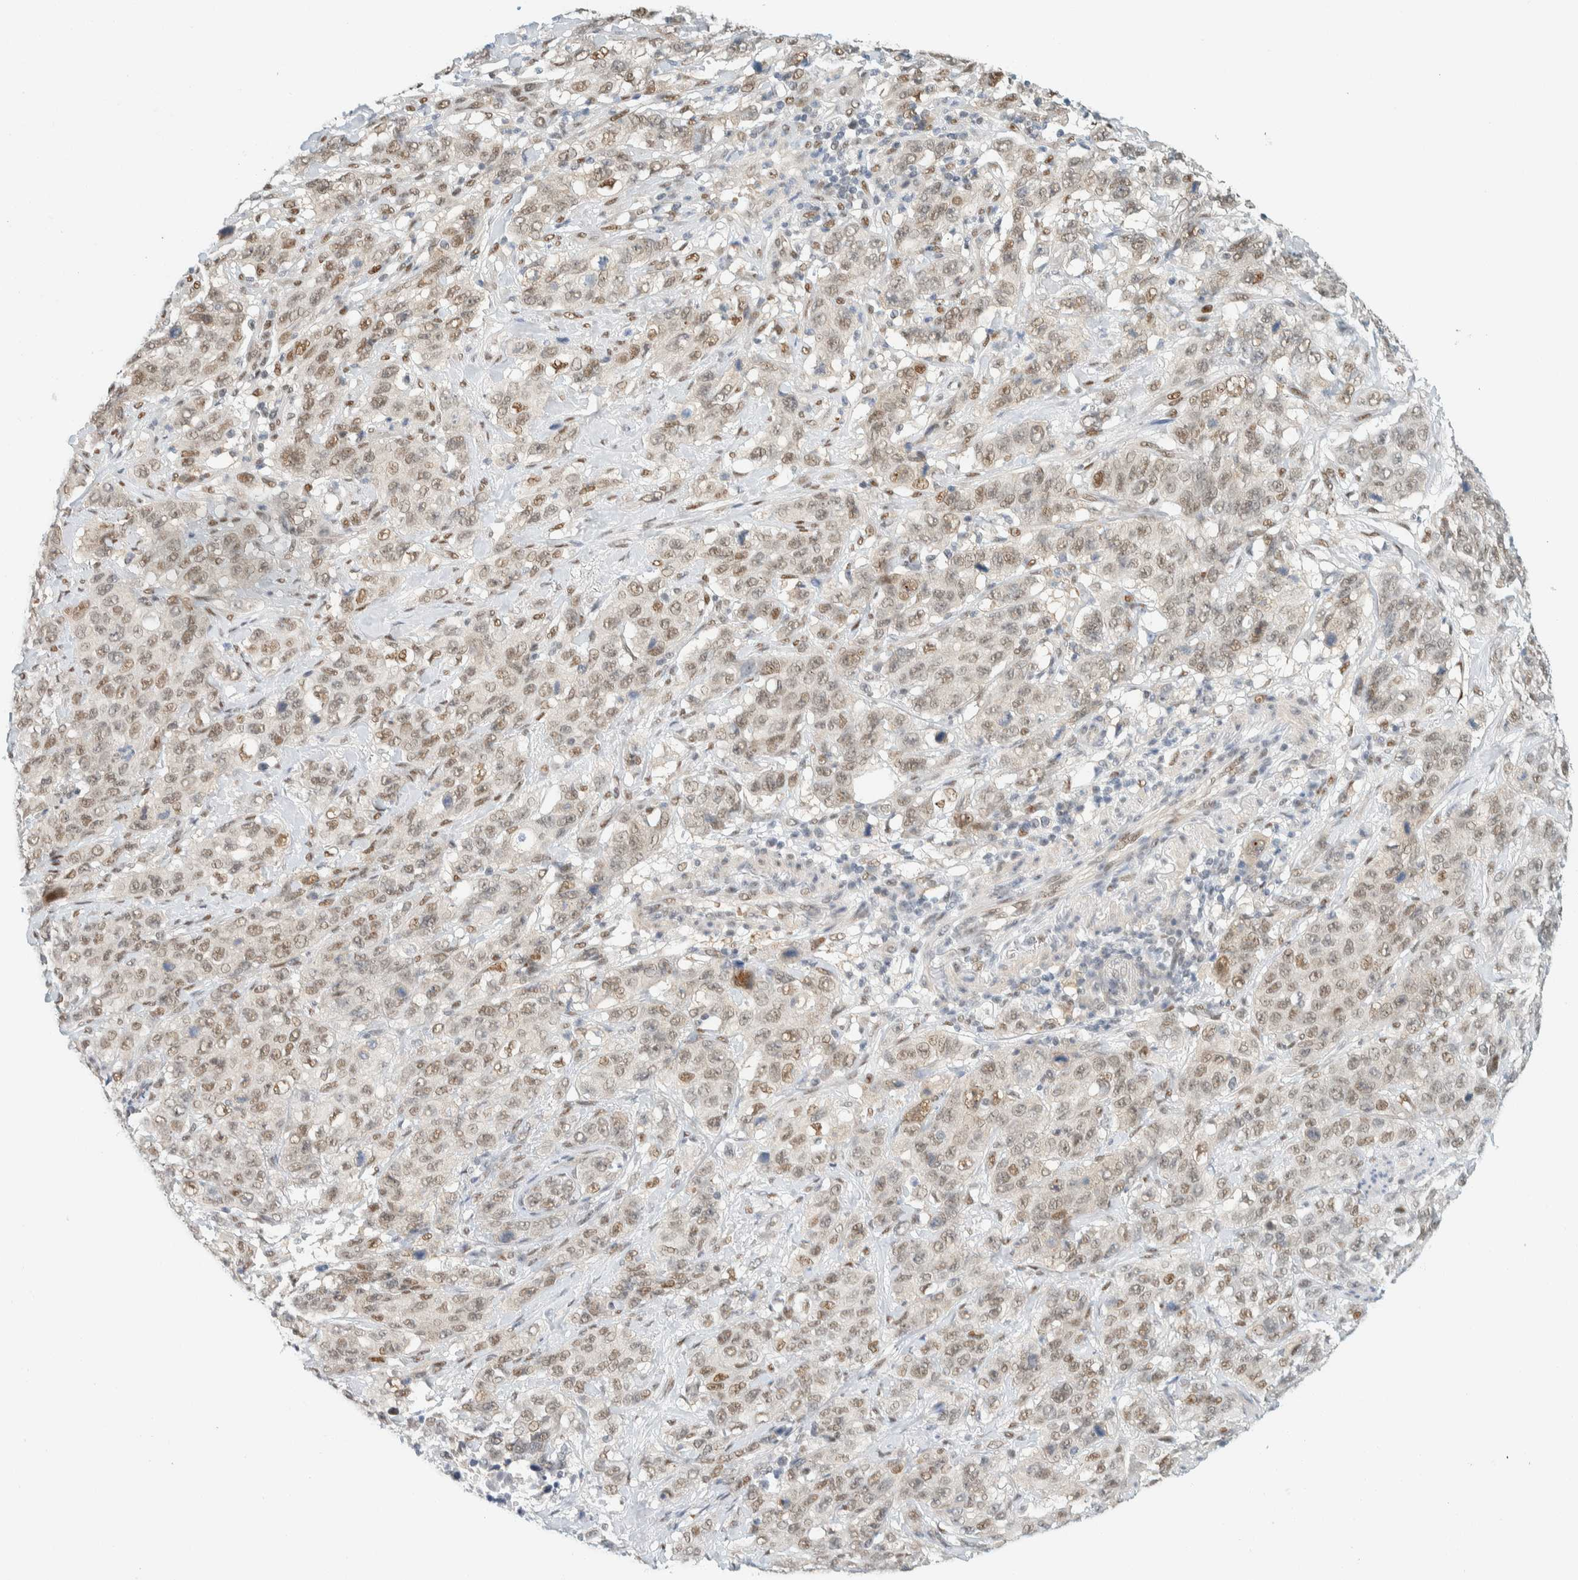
{"staining": {"intensity": "moderate", "quantity": "25%-75%", "location": "nuclear"}, "tissue": "stomach cancer", "cell_type": "Tumor cells", "image_type": "cancer", "snomed": [{"axis": "morphology", "description": "Adenocarcinoma, NOS"}, {"axis": "topography", "description": "Stomach"}], "caption": "Brown immunohistochemical staining in adenocarcinoma (stomach) reveals moderate nuclear expression in about 25%-75% of tumor cells. Using DAB (3,3'-diaminobenzidine) (brown) and hematoxylin (blue) stains, captured at high magnification using brightfield microscopy.", "gene": "ZNF683", "patient": {"sex": "male", "age": 48}}